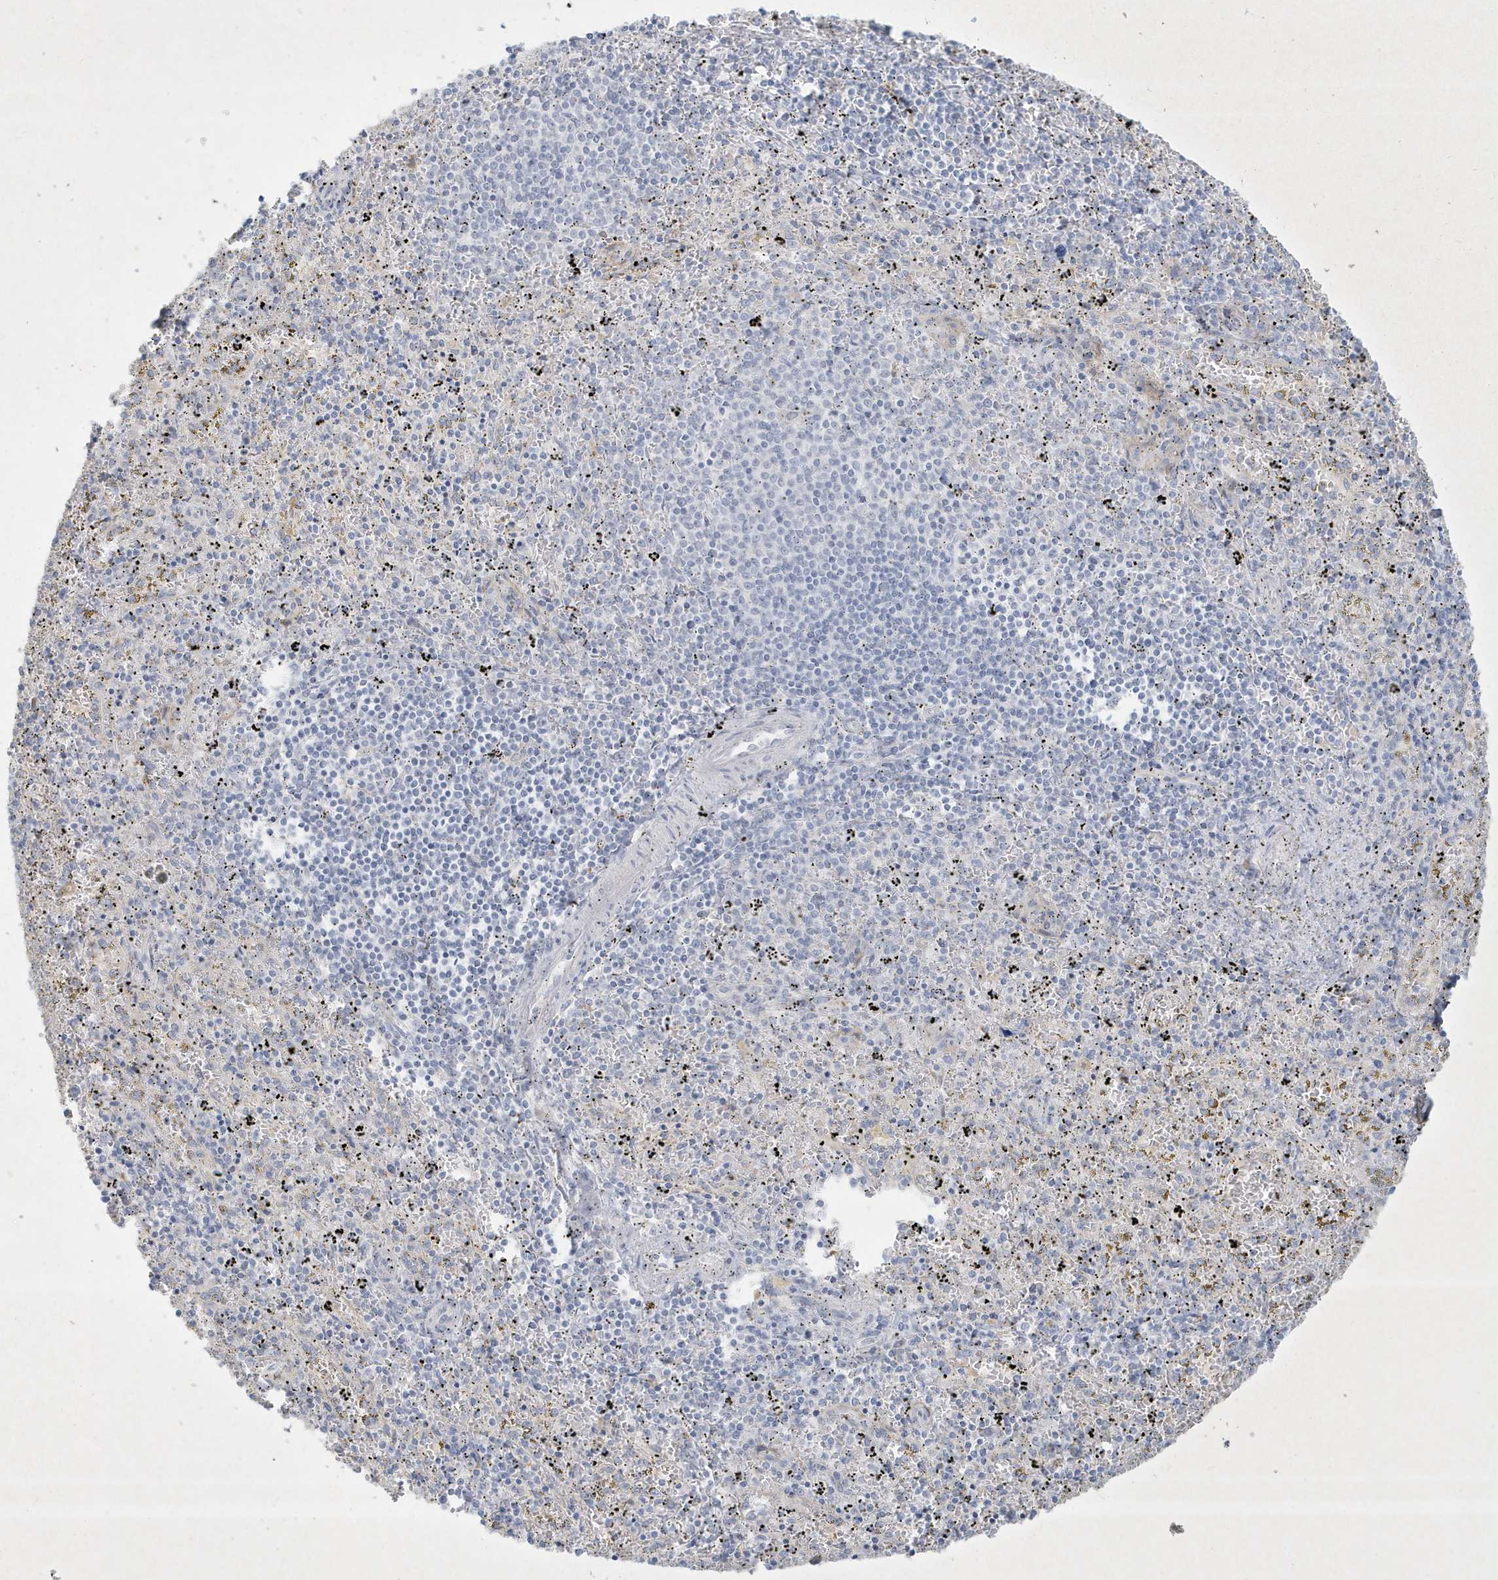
{"staining": {"intensity": "negative", "quantity": "none", "location": "none"}, "tissue": "spleen", "cell_type": "Cells in red pulp", "image_type": "normal", "snomed": [{"axis": "morphology", "description": "Normal tissue, NOS"}, {"axis": "topography", "description": "Spleen"}], "caption": "DAB (3,3'-diaminobenzidine) immunohistochemical staining of normal spleen demonstrates no significant positivity in cells in red pulp. (DAB immunohistochemistry, high magnification).", "gene": "CCDC24", "patient": {"sex": "male", "age": 11}}